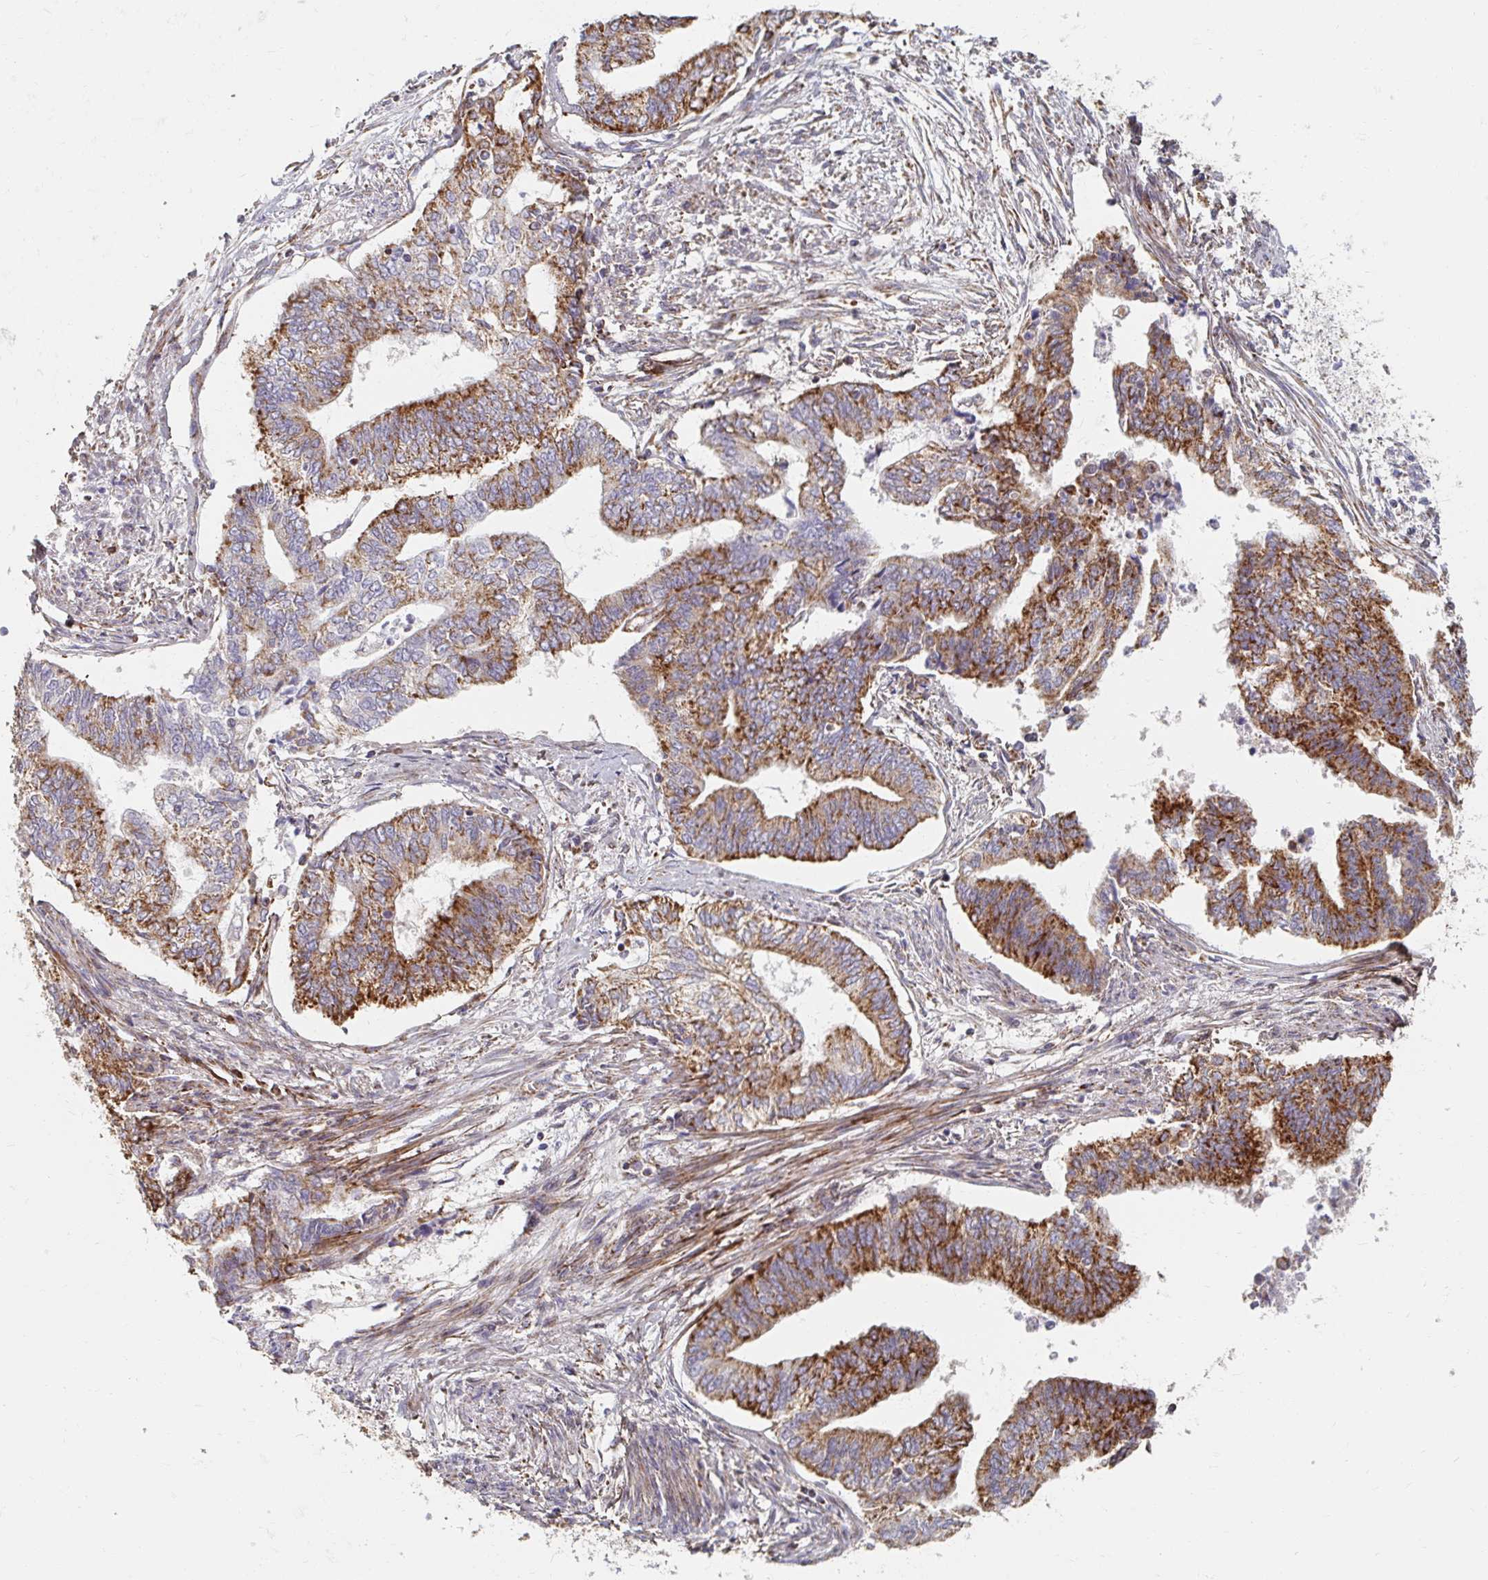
{"staining": {"intensity": "moderate", "quantity": ">75%", "location": "cytoplasmic/membranous"}, "tissue": "endometrial cancer", "cell_type": "Tumor cells", "image_type": "cancer", "snomed": [{"axis": "morphology", "description": "Adenocarcinoma, NOS"}, {"axis": "topography", "description": "Endometrium"}], "caption": "Endometrial adenocarcinoma stained for a protein (brown) exhibits moderate cytoplasmic/membranous positive expression in about >75% of tumor cells.", "gene": "MAVS", "patient": {"sex": "female", "age": 65}}